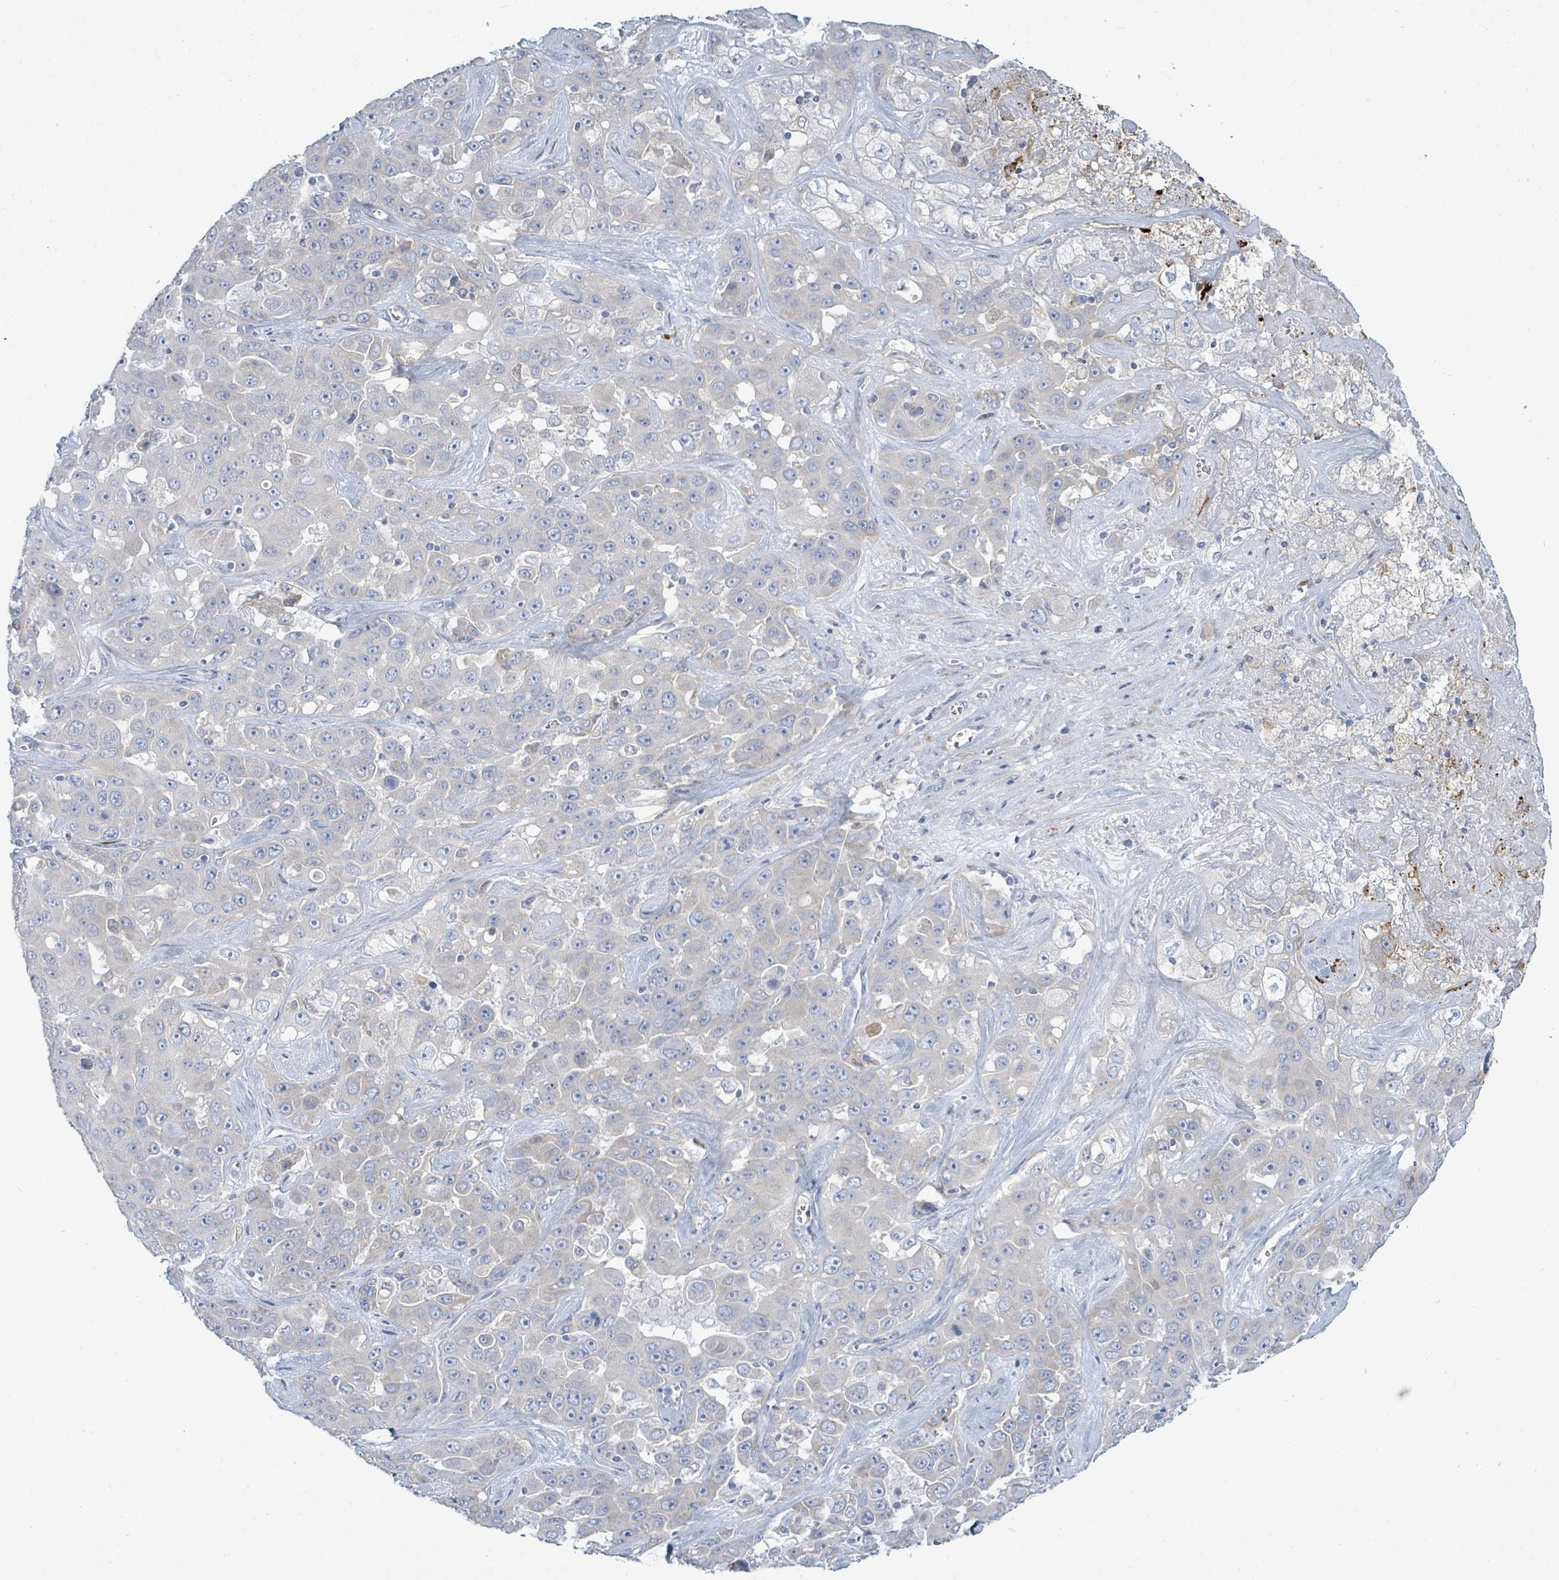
{"staining": {"intensity": "negative", "quantity": "none", "location": "none"}, "tissue": "liver cancer", "cell_type": "Tumor cells", "image_type": "cancer", "snomed": [{"axis": "morphology", "description": "Cholangiocarcinoma"}, {"axis": "topography", "description": "Liver"}], "caption": "High magnification brightfield microscopy of liver cancer stained with DAB (3,3'-diaminobenzidine) (brown) and counterstained with hematoxylin (blue): tumor cells show no significant expression.", "gene": "SIRPB1", "patient": {"sex": "female", "age": 52}}